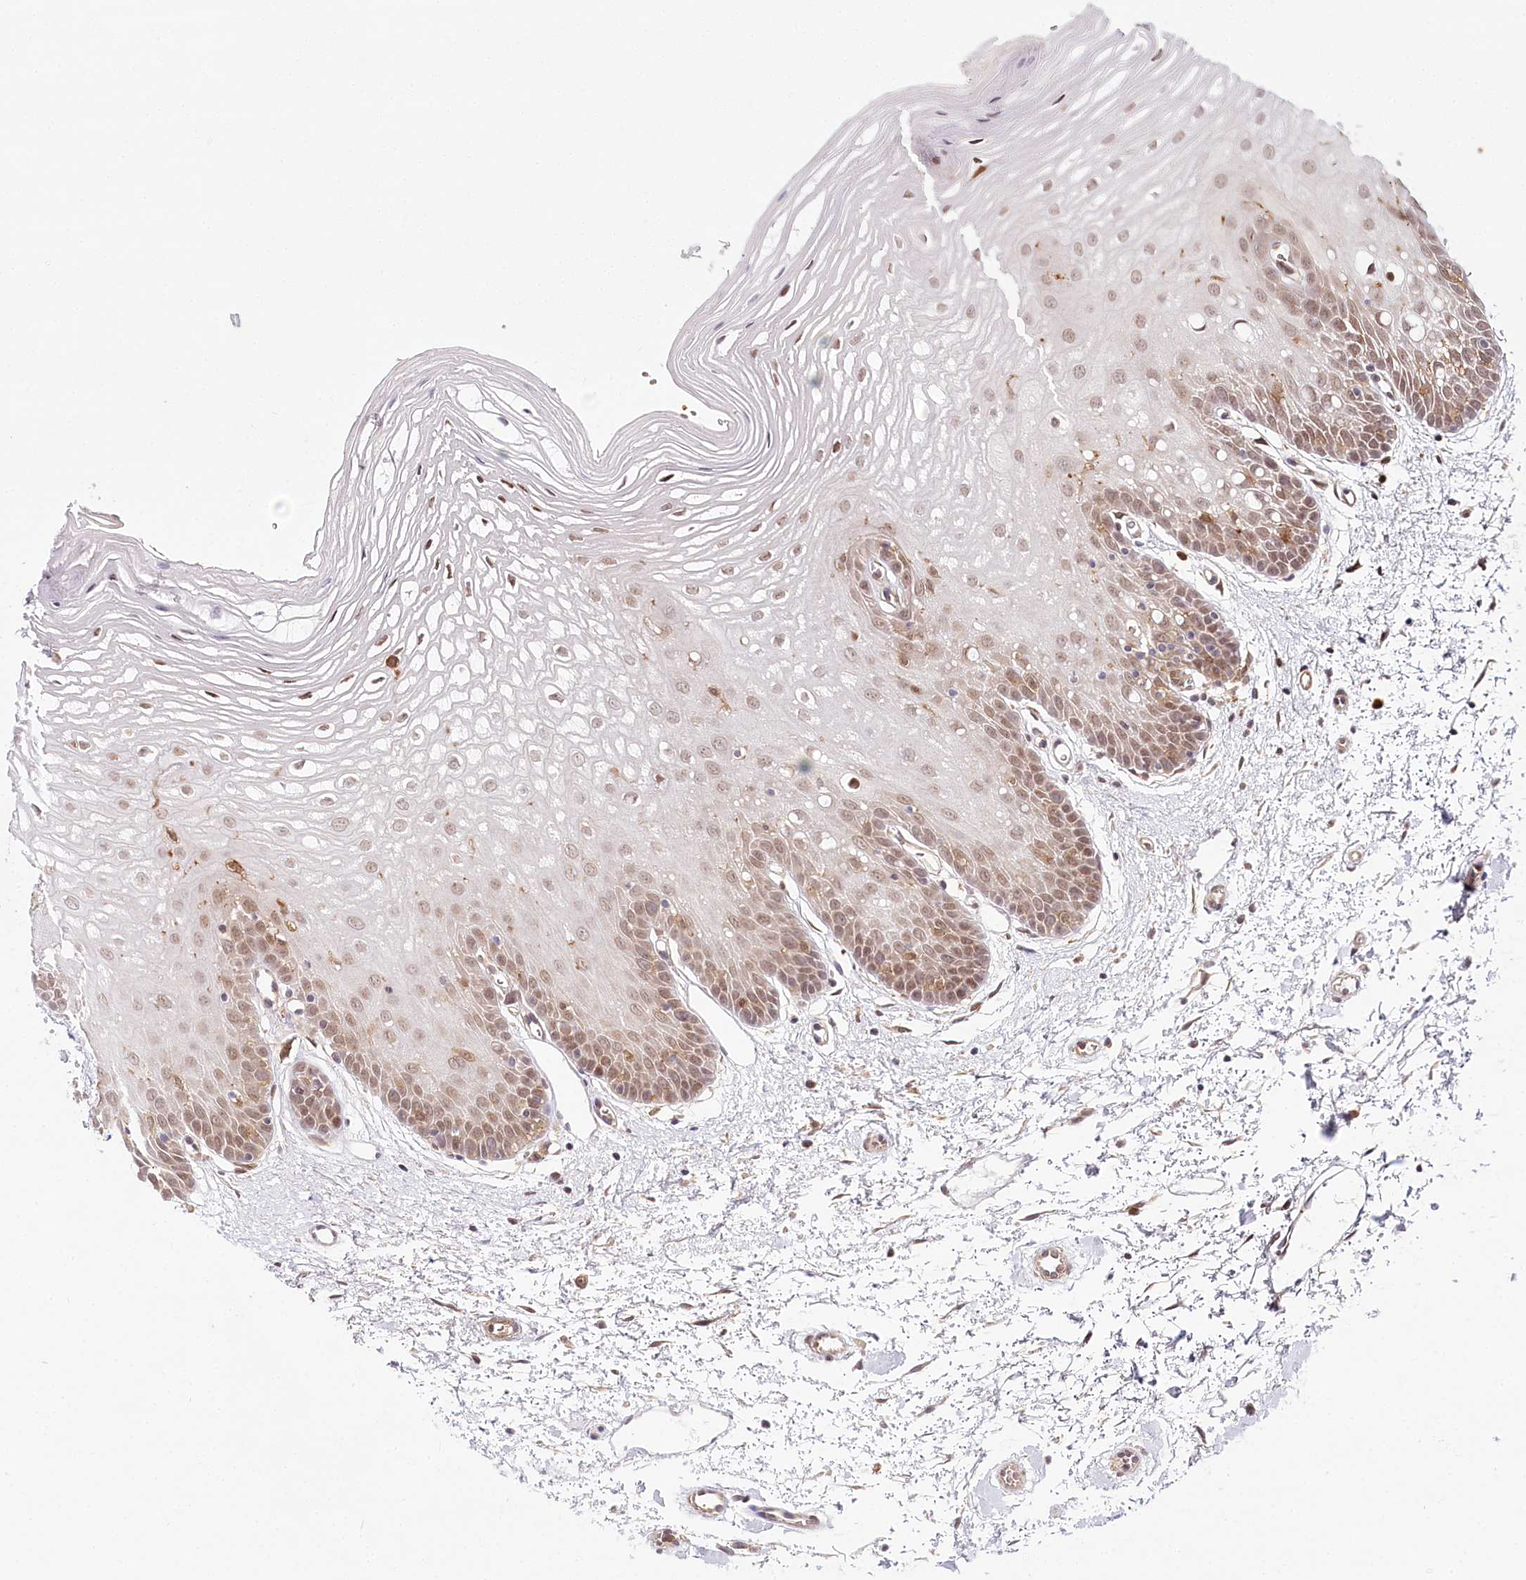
{"staining": {"intensity": "moderate", "quantity": "25%-75%", "location": "nuclear"}, "tissue": "oral mucosa", "cell_type": "Squamous epithelial cells", "image_type": "normal", "snomed": [{"axis": "morphology", "description": "Normal tissue, NOS"}, {"axis": "topography", "description": "Oral tissue"}, {"axis": "topography", "description": "Tounge, NOS"}], "caption": "IHC staining of unremarkable oral mucosa, which reveals medium levels of moderate nuclear expression in approximately 25%-75% of squamous epithelial cells indicating moderate nuclear protein expression. The staining was performed using DAB (brown) for protein detection and nuclei were counterstained in hematoxylin (blue).", "gene": "TUBGCP2", "patient": {"sex": "female", "age": 73}}